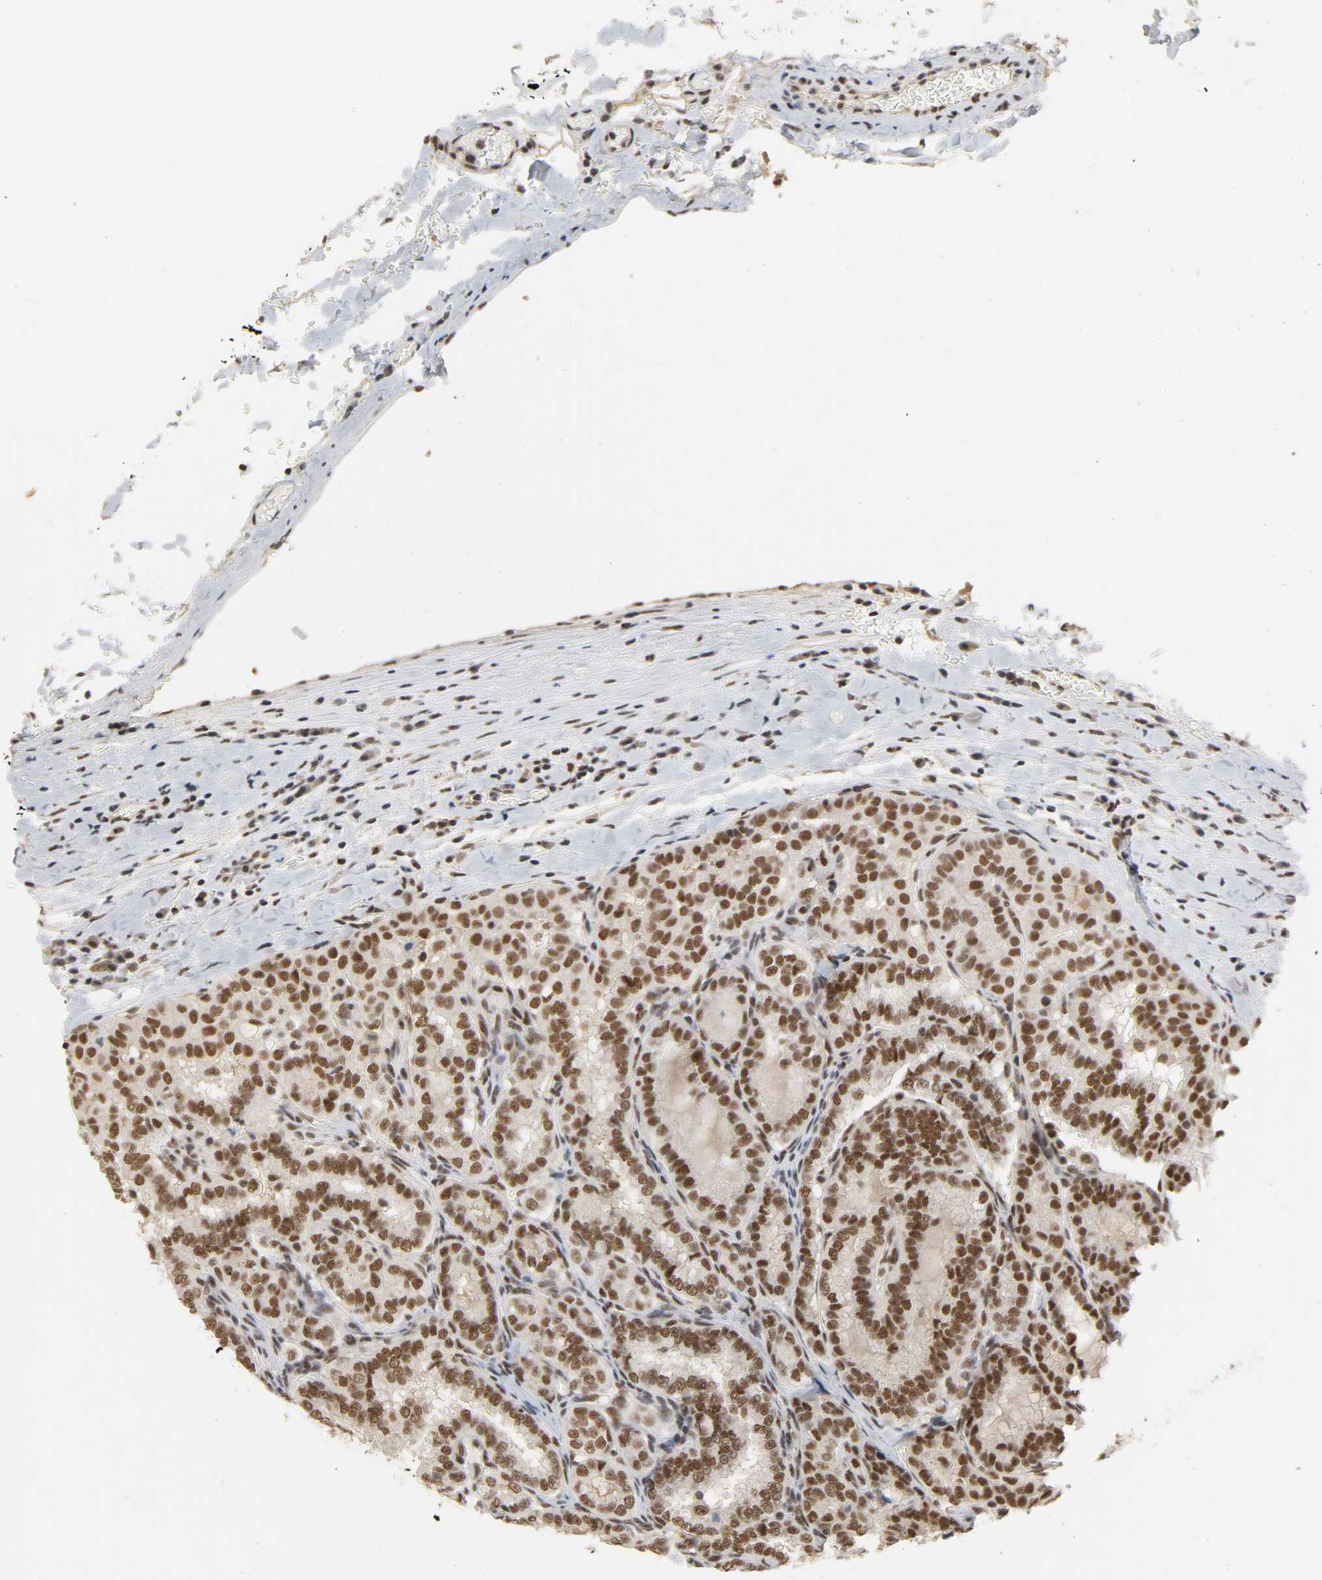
{"staining": {"intensity": "strong", "quantity": ">75%", "location": "nuclear"}, "tissue": "thyroid cancer", "cell_type": "Tumor cells", "image_type": "cancer", "snomed": [{"axis": "morphology", "description": "Papillary adenocarcinoma, NOS"}, {"axis": "topography", "description": "Thyroid gland"}], "caption": "Protein expression analysis of human thyroid papillary adenocarcinoma reveals strong nuclear staining in about >75% of tumor cells.", "gene": "NCOA6", "patient": {"sex": "female", "age": 30}}